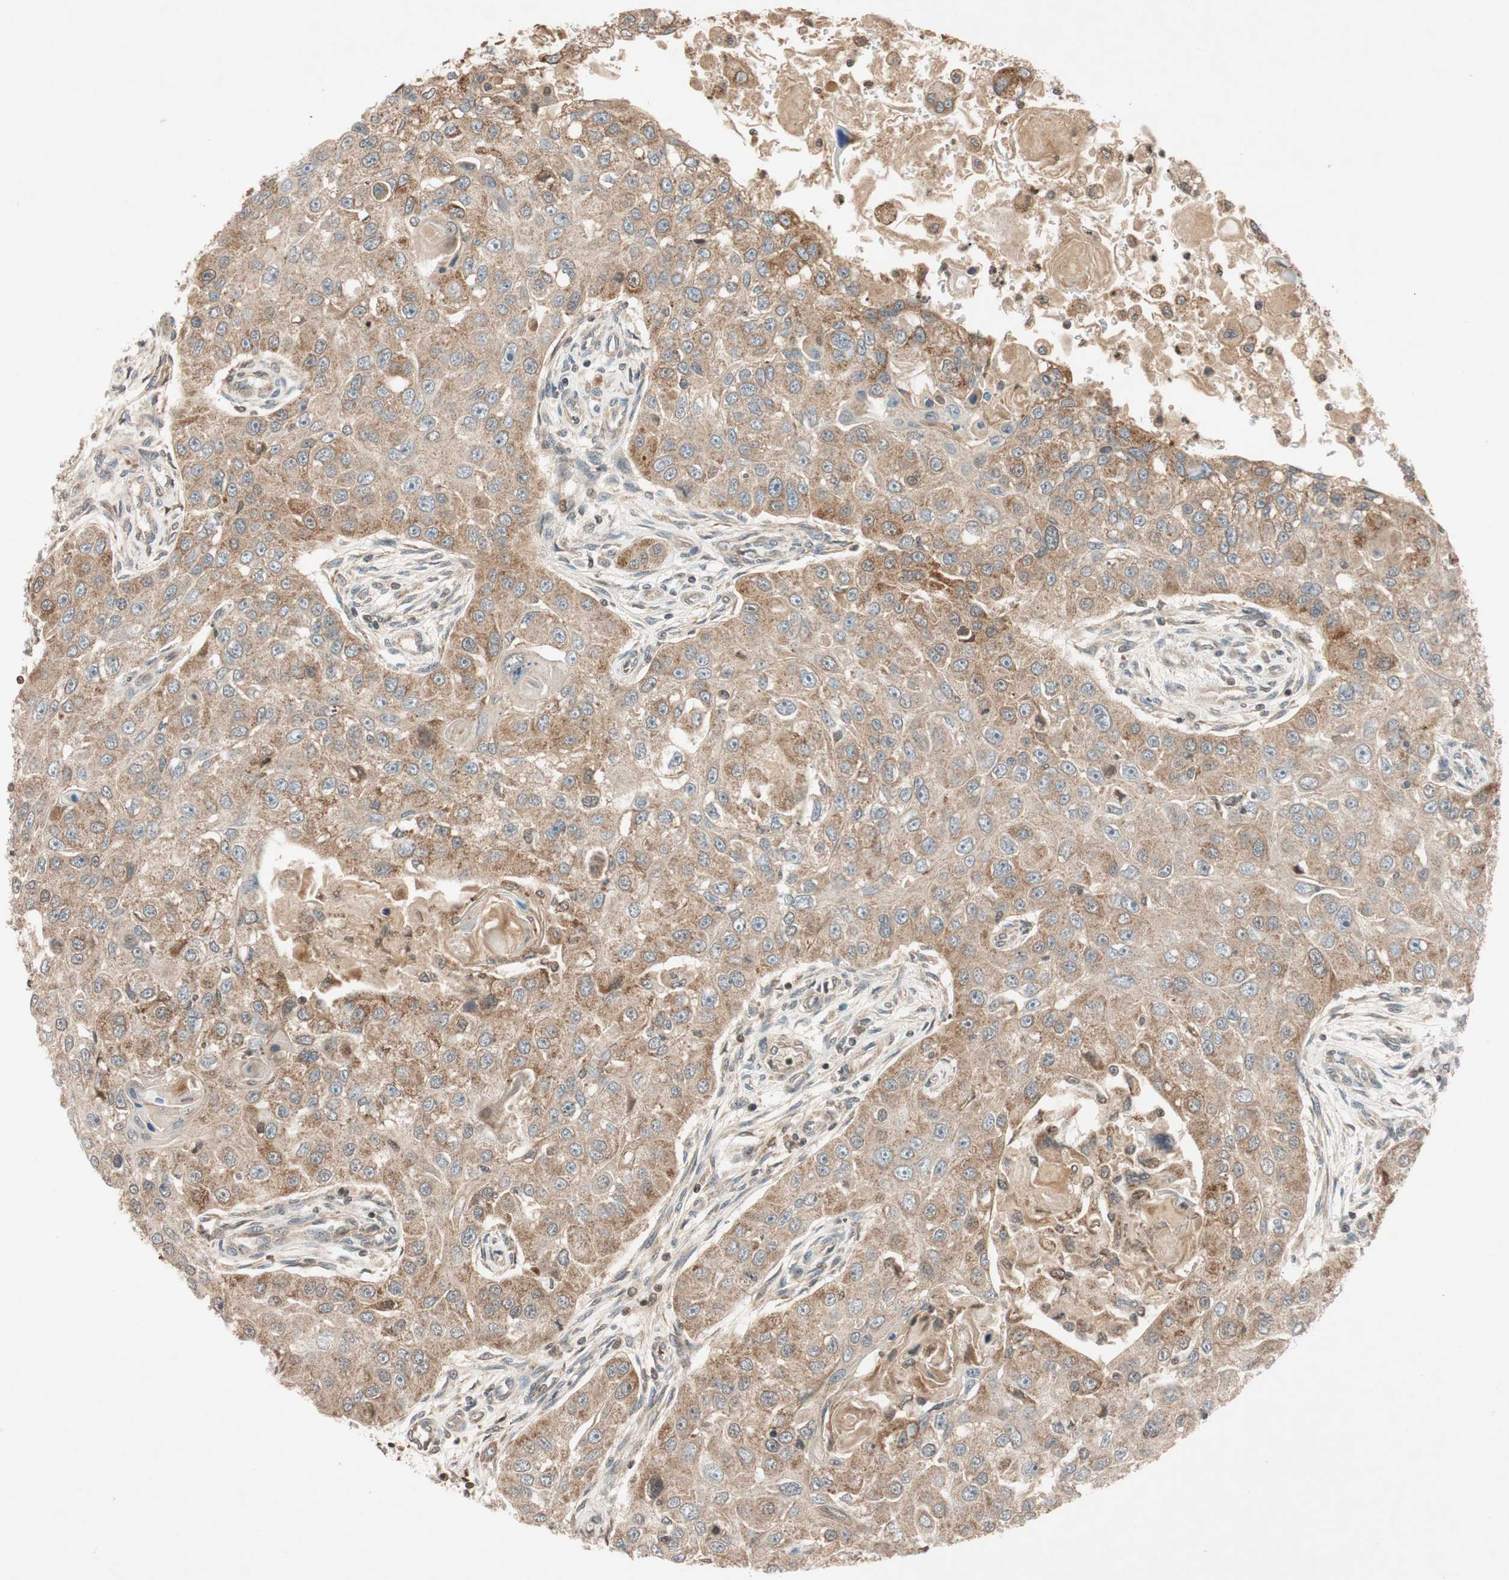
{"staining": {"intensity": "moderate", "quantity": ">75%", "location": "cytoplasmic/membranous"}, "tissue": "head and neck cancer", "cell_type": "Tumor cells", "image_type": "cancer", "snomed": [{"axis": "morphology", "description": "Normal tissue, NOS"}, {"axis": "morphology", "description": "Squamous cell carcinoma, NOS"}, {"axis": "topography", "description": "Skeletal muscle"}, {"axis": "topography", "description": "Head-Neck"}], "caption": "Head and neck cancer stained with DAB immunohistochemistry (IHC) displays medium levels of moderate cytoplasmic/membranous staining in about >75% of tumor cells. (Brightfield microscopy of DAB IHC at high magnification).", "gene": "GCLM", "patient": {"sex": "male", "age": 51}}